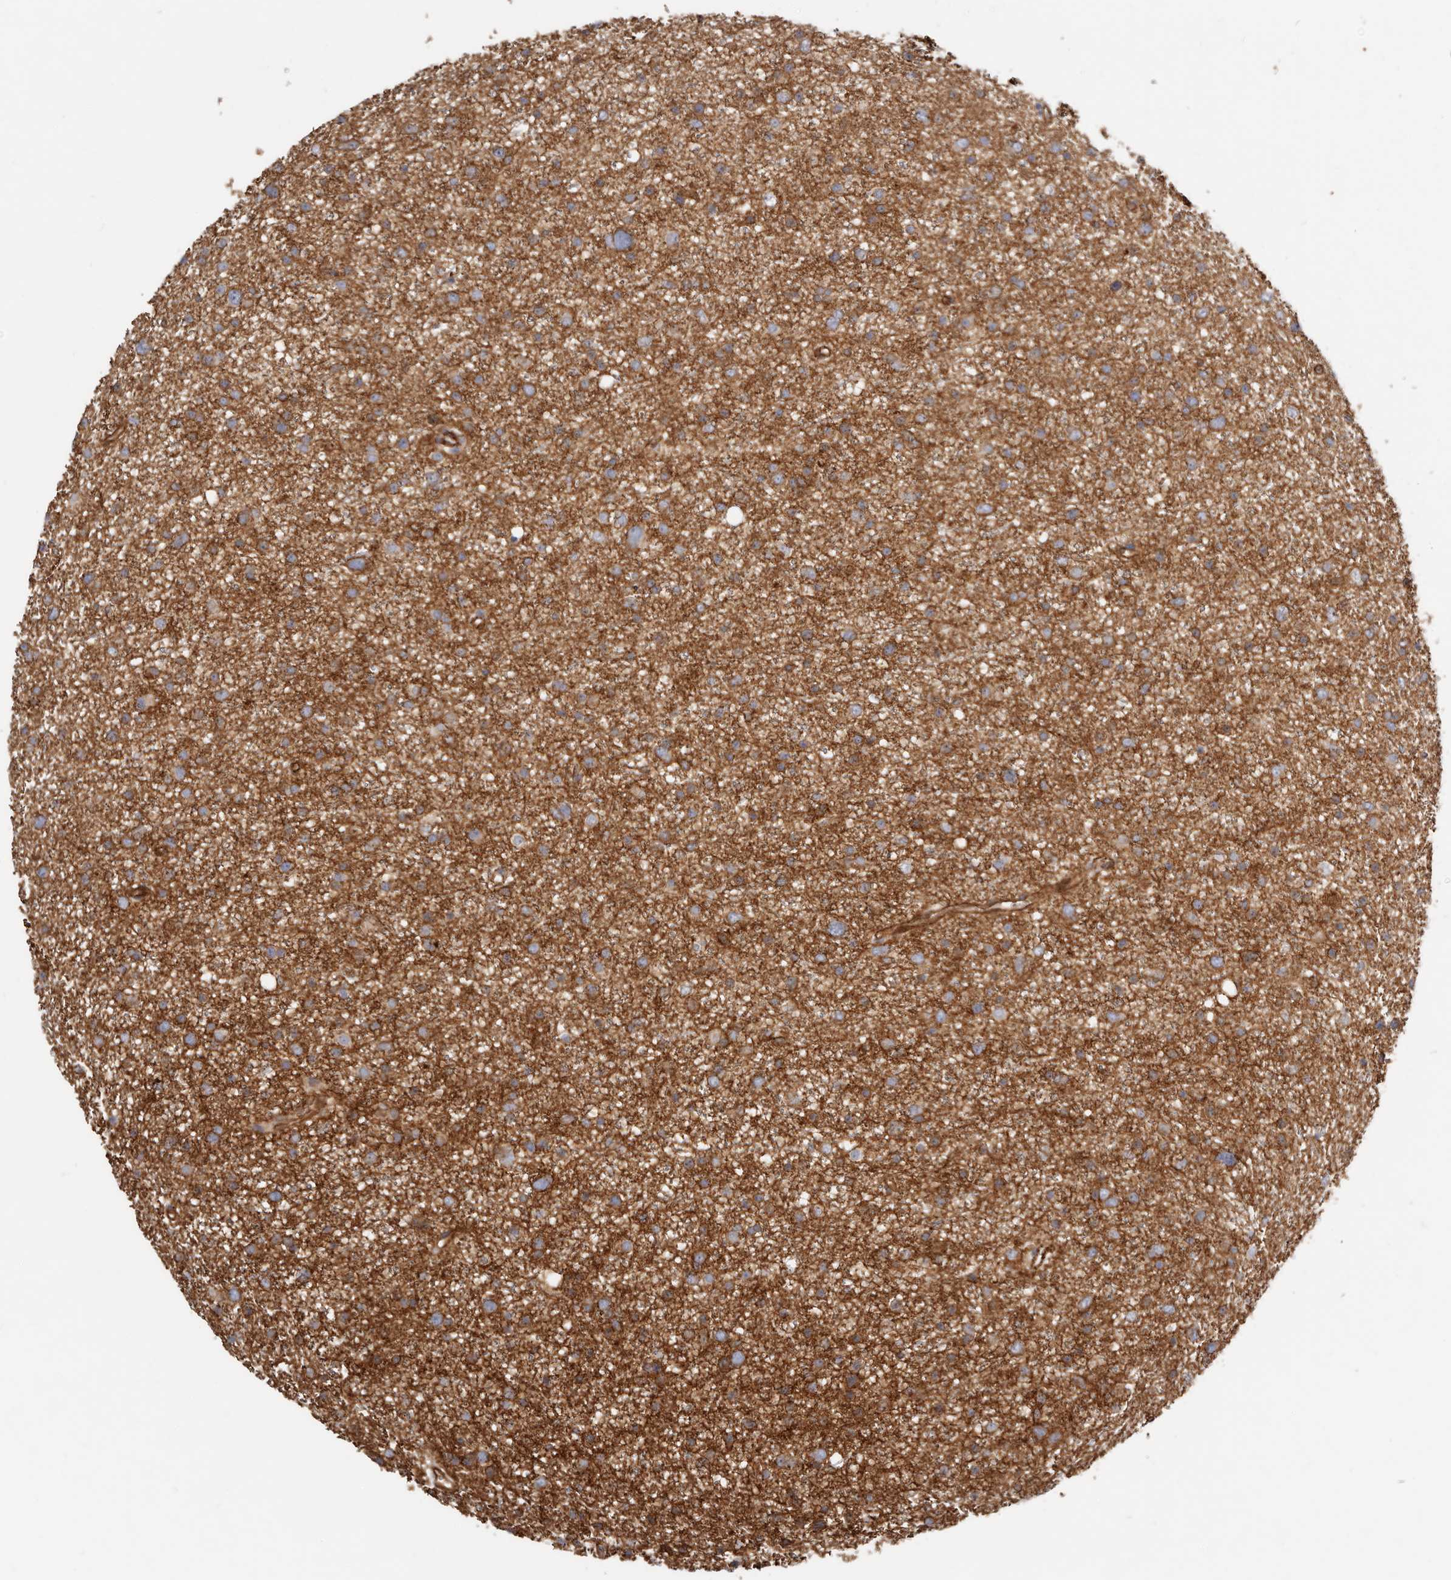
{"staining": {"intensity": "moderate", "quantity": ">75%", "location": "cytoplasmic/membranous"}, "tissue": "glioma", "cell_type": "Tumor cells", "image_type": "cancer", "snomed": [{"axis": "morphology", "description": "Glioma, malignant, Low grade"}, {"axis": "topography", "description": "Cerebral cortex"}], "caption": "A brown stain highlights moderate cytoplasmic/membranous positivity of a protein in glioma tumor cells.", "gene": "CTNNB1", "patient": {"sex": "female", "age": 39}}